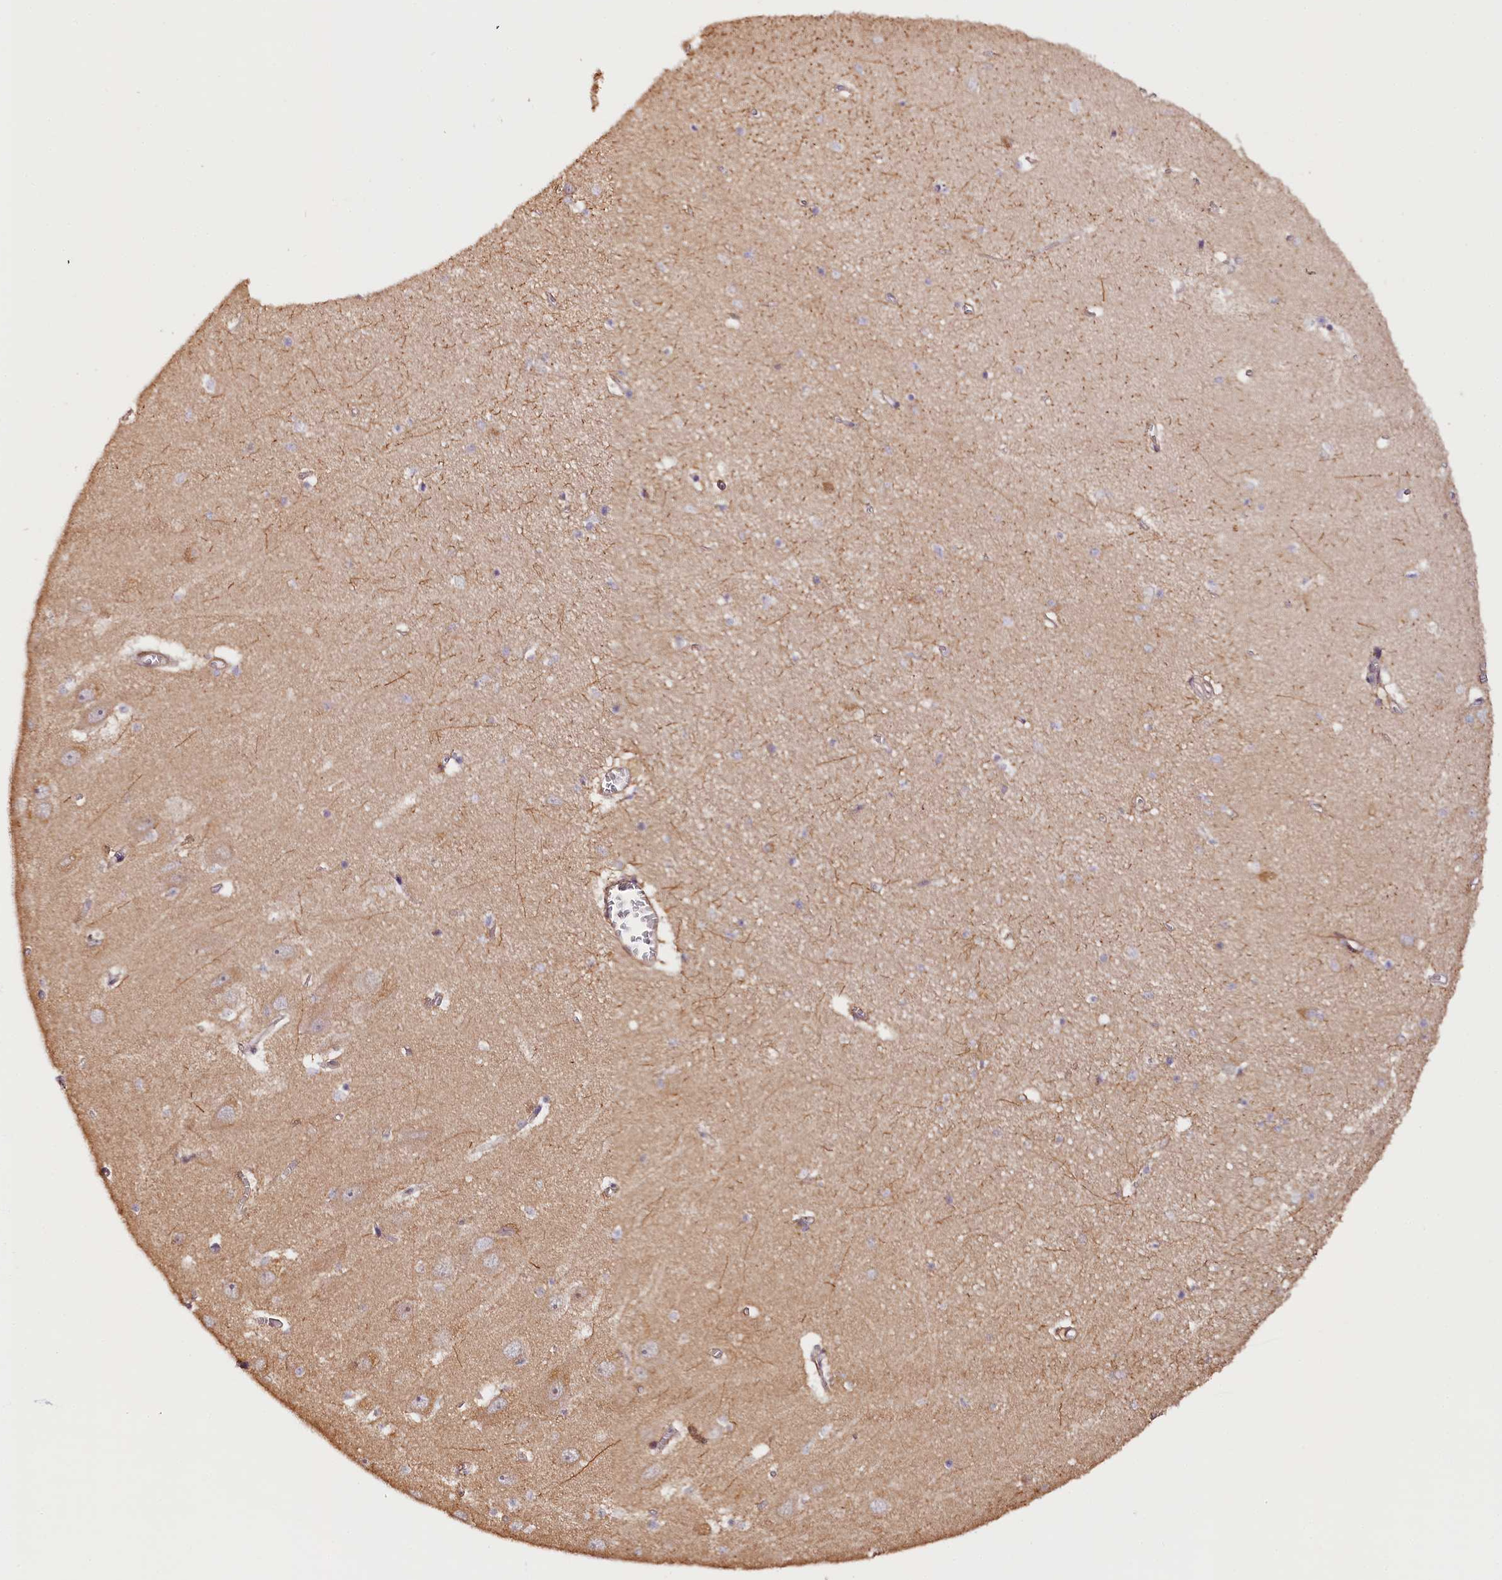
{"staining": {"intensity": "negative", "quantity": "none", "location": "none"}, "tissue": "hippocampus", "cell_type": "Glial cells", "image_type": "normal", "snomed": [{"axis": "morphology", "description": "Normal tissue, NOS"}, {"axis": "topography", "description": "Hippocampus"}], "caption": "This is a image of immunohistochemistry (IHC) staining of unremarkable hippocampus, which shows no positivity in glial cells.", "gene": "KATNB1", "patient": {"sex": "female", "age": 64}}